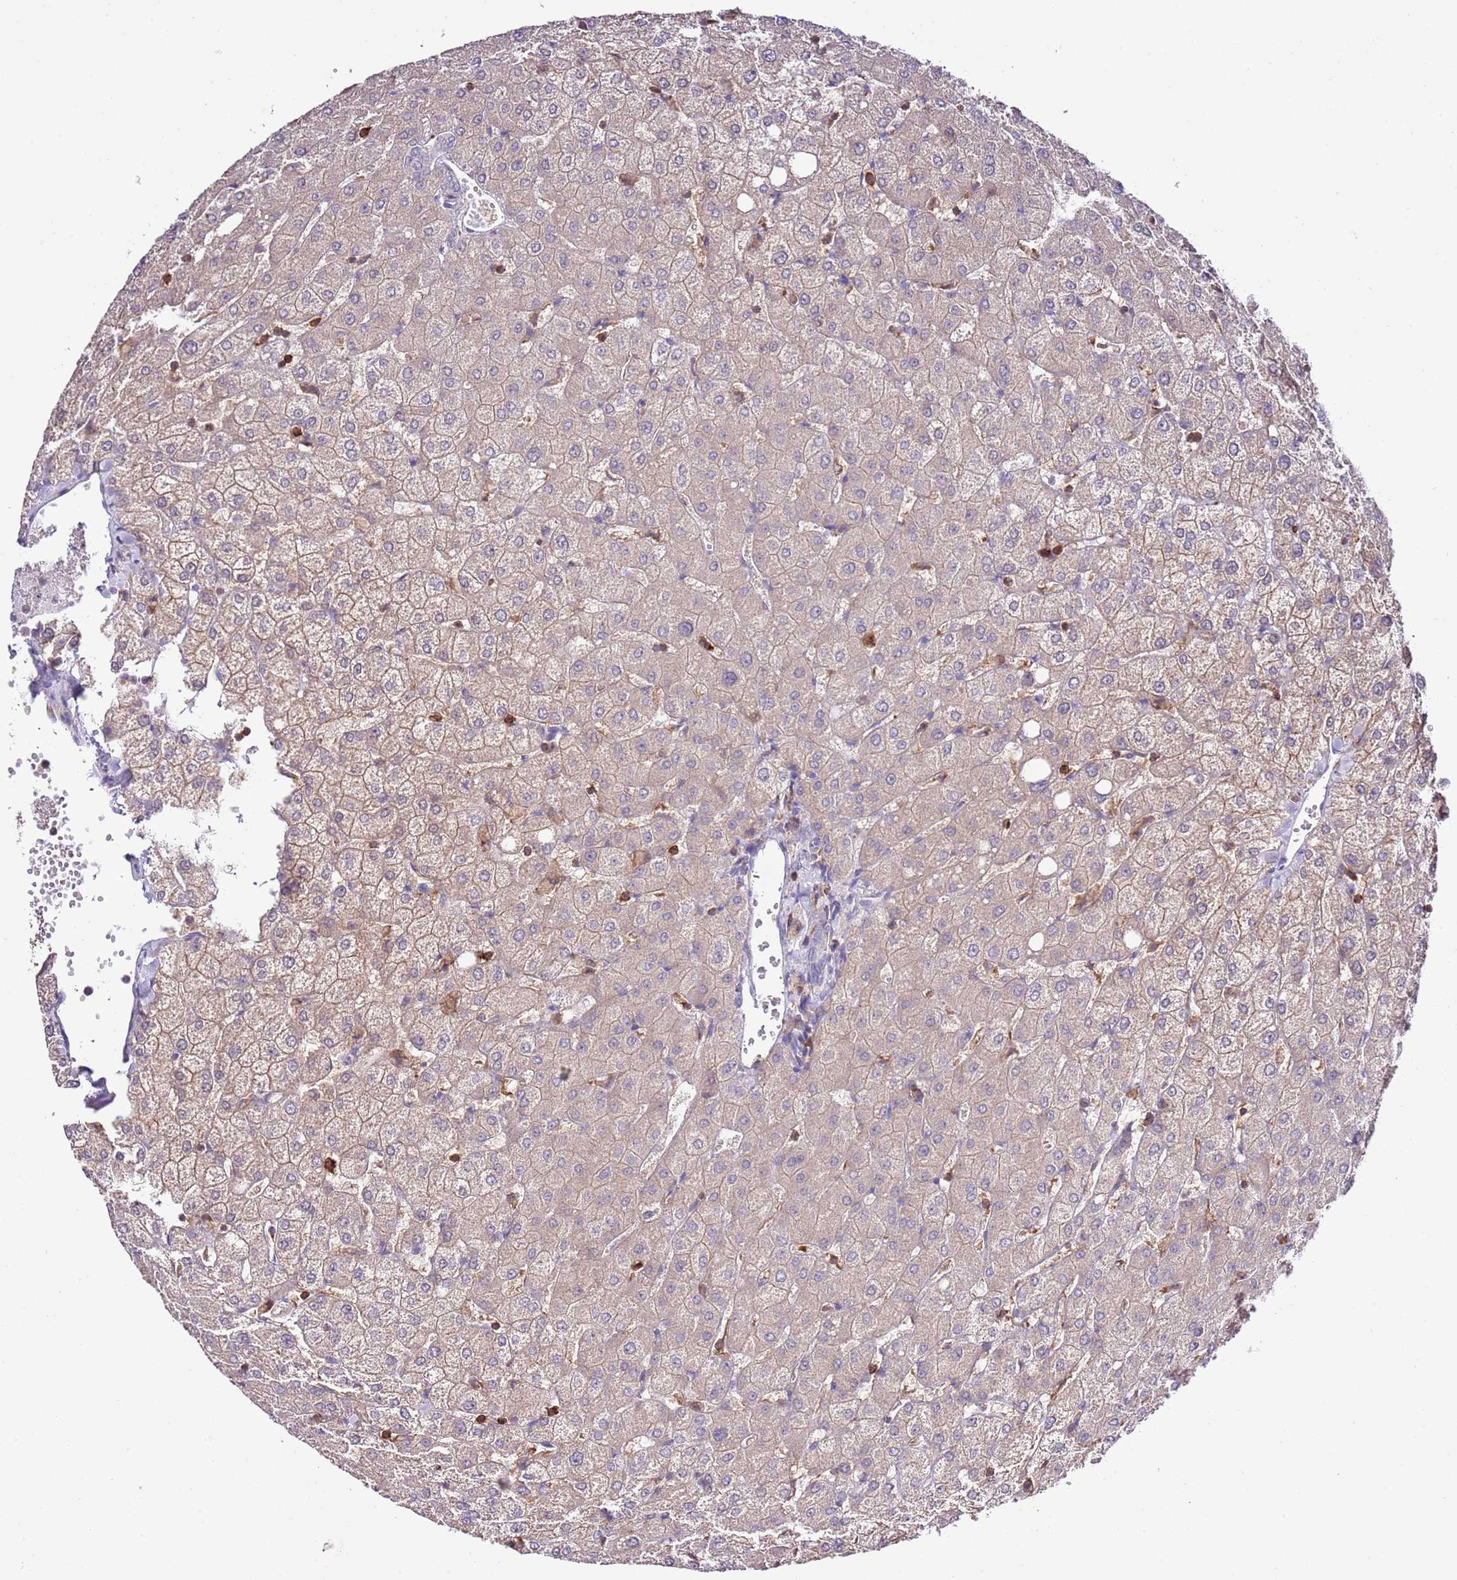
{"staining": {"intensity": "negative", "quantity": "none", "location": "none"}, "tissue": "liver", "cell_type": "Cholangiocytes", "image_type": "normal", "snomed": [{"axis": "morphology", "description": "Normal tissue, NOS"}, {"axis": "topography", "description": "Liver"}], "caption": "Image shows no protein expression in cholangiocytes of unremarkable liver.", "gene": "EFHD1", "patient": {"sex": "female", "age": 54}}